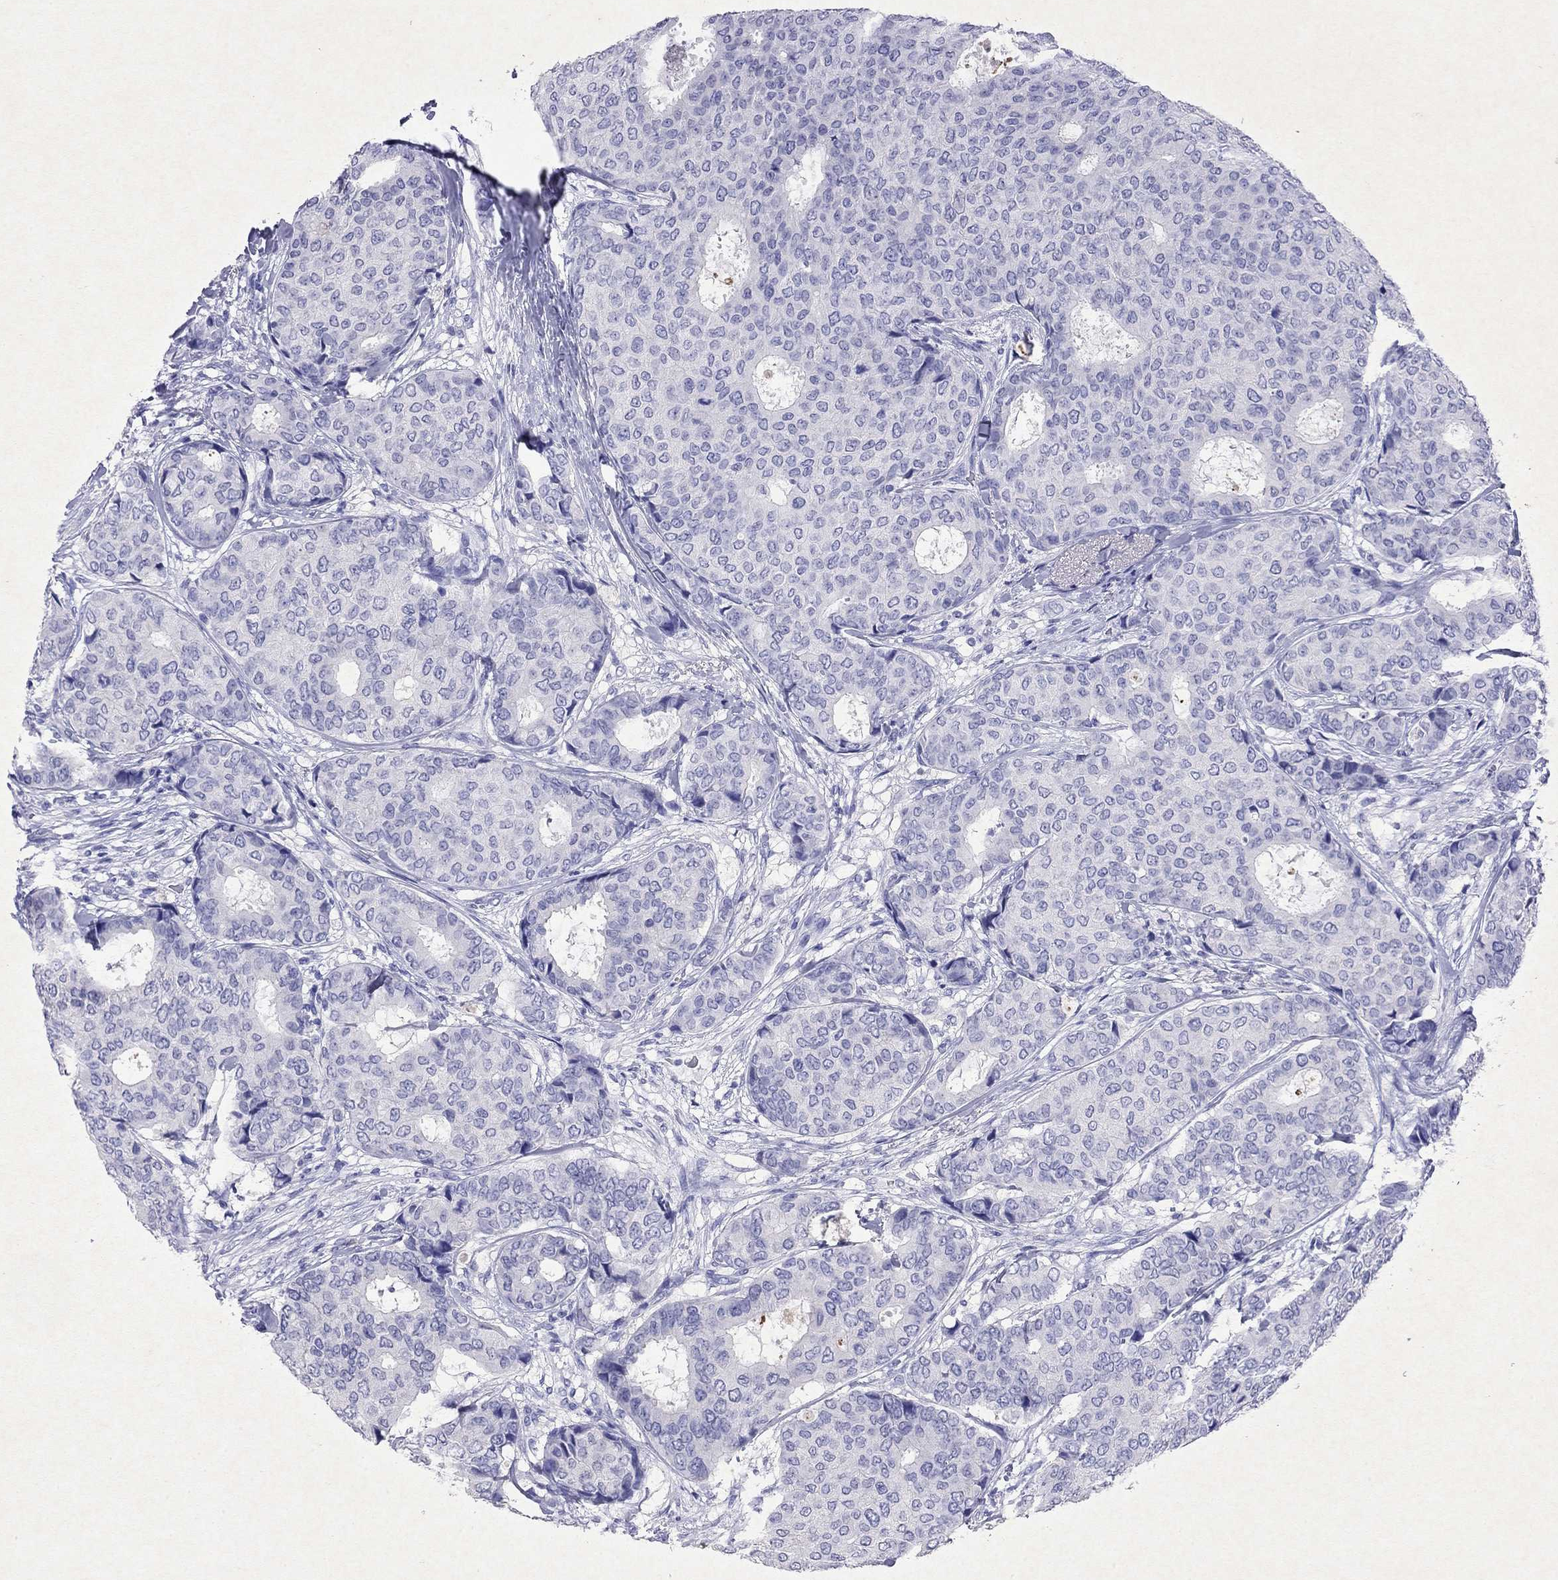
{"staining": {"intensity": "negative", "quantity": "none", "location": "none"}, "tissue": "breast cancer", "cell_type": "Tumor cells", "image_type": "cancer", "snomed": [{"axis": "morphology", "description": "Duct carcinoma"}, {"axis": "topography", "description": "Breast"}], "caption": "Immunohistochemical staining of breast cancer (infiltrating ductal carcinoma) demonstrates no significant positivity in tumor cells.", "gene": "ARMC12", "patient": {"sex": "female", "age": 75}}